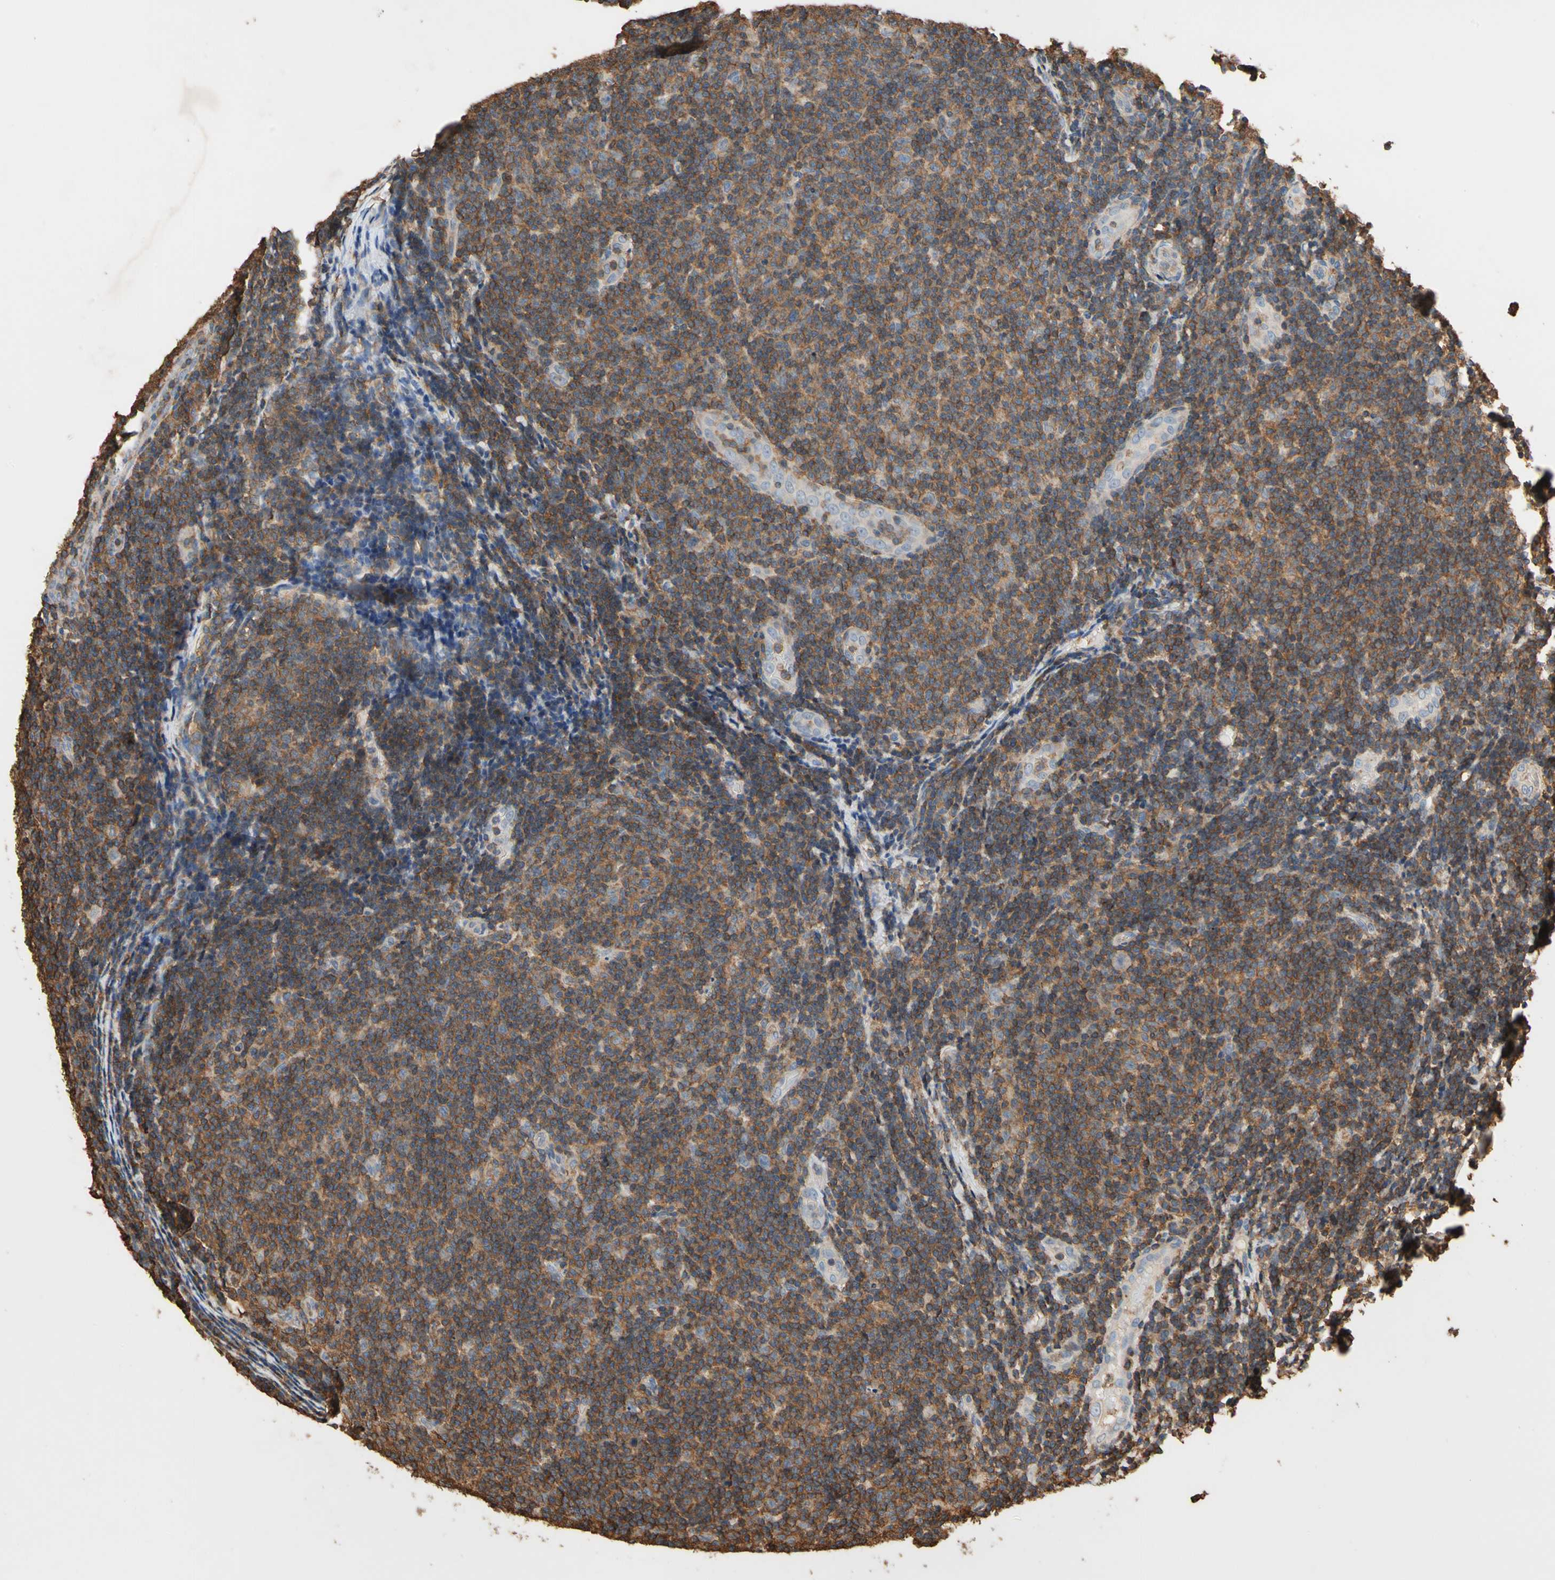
{"staining": {"intensity": "moderate", "quantity": ">75%", "location": "cytoplasmic/membranous"}, "tissue": "lymphoma", "cell_type": "Tumor cells", "image_type": "cancer", "snomed": [{"axis": "morphology", "description": "Malignant lymphoma, non-Hodgkin's type, Low grade"}, {"axis": "topography", "description": "Lymph node"}], "caption": "Protein analysis of lymphoma tissue reveals moderate cytoplasmic/membranous positivity in approximately >75% of tumor cells.", "gene": "MAP3K10", "patient": {"sex": "male", "age": 83}}